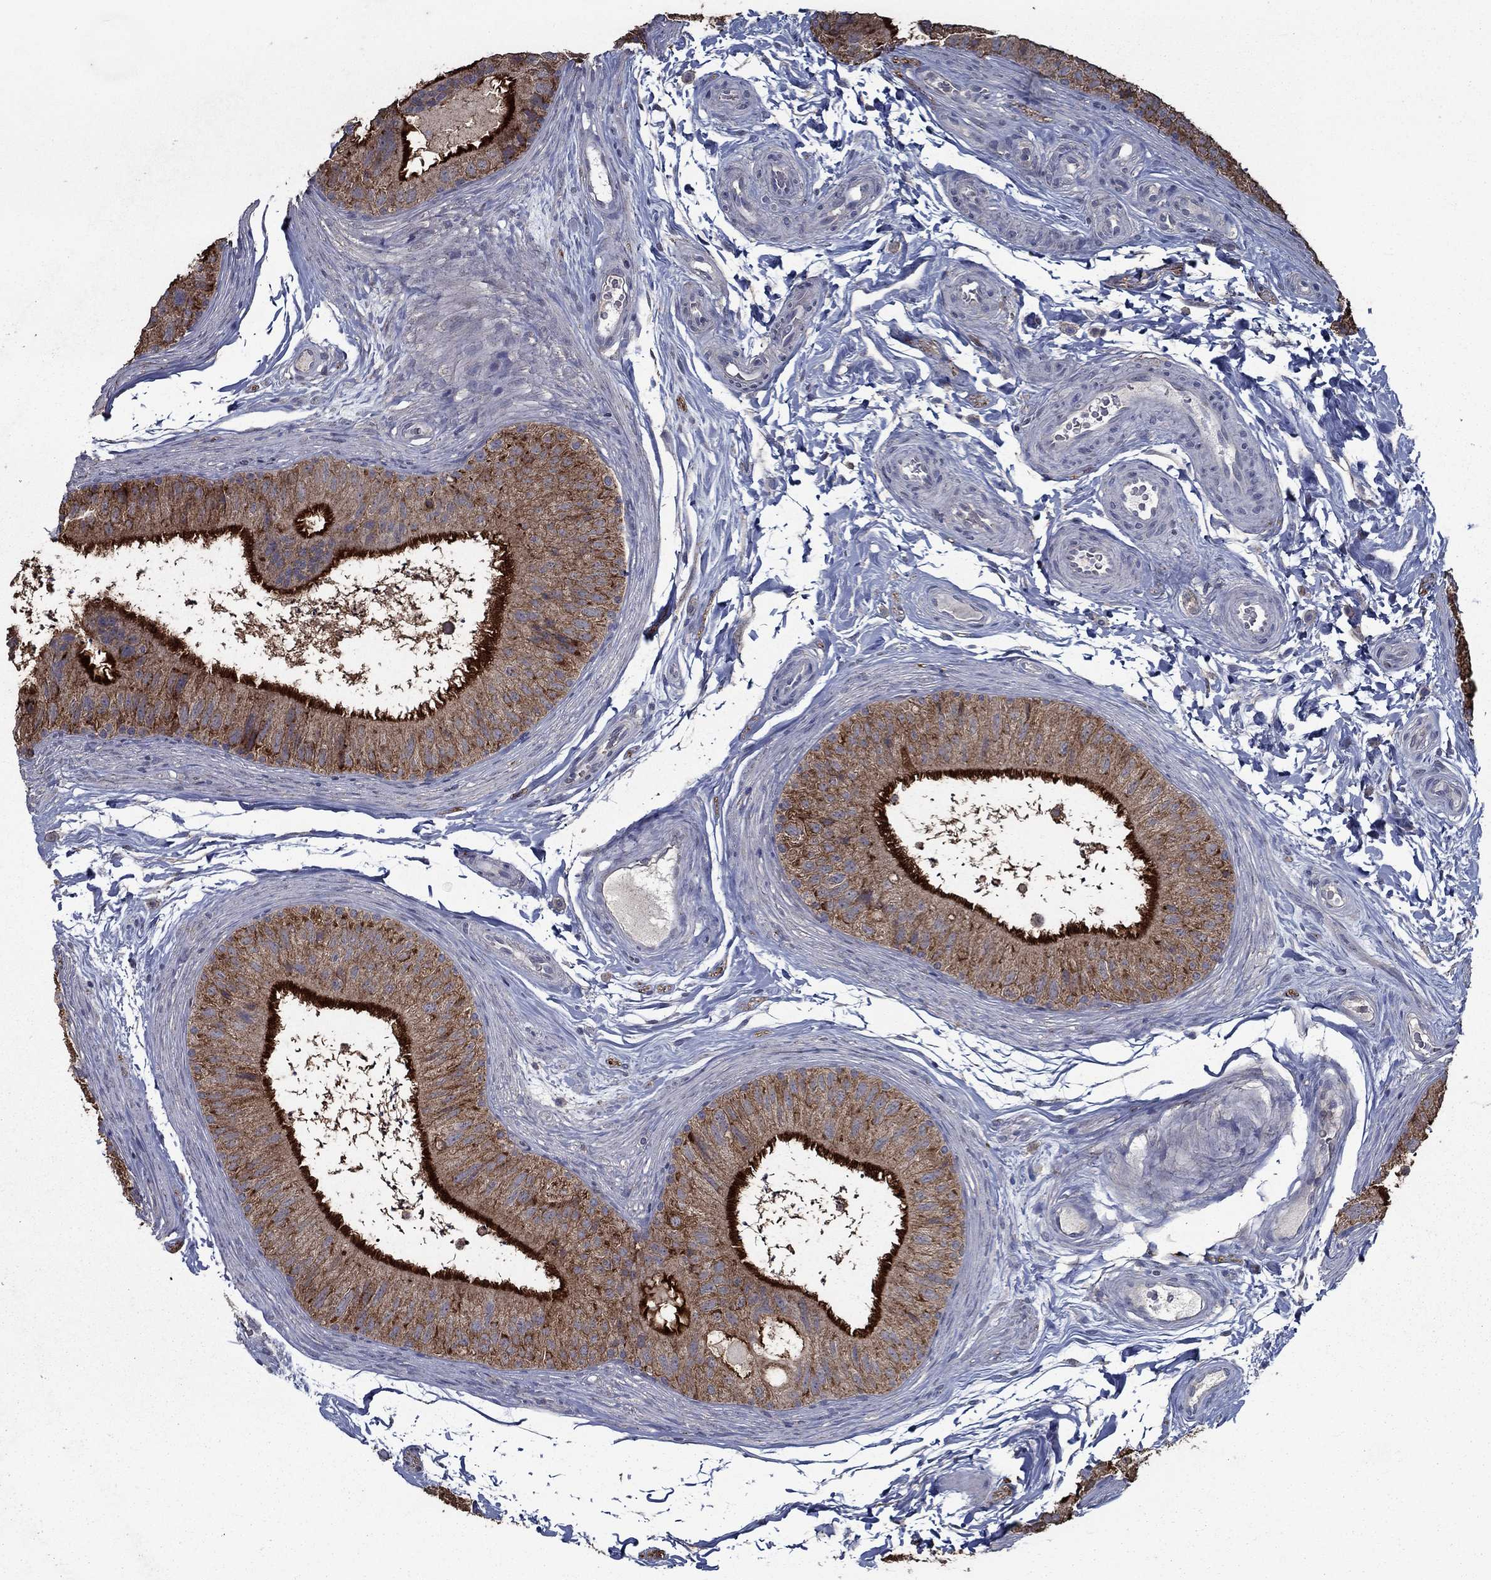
{"staining": {"intensity": "strong", "quantity": ">75%", "location": "cytoplasmic/membranous"}, "tissue": "epididymis", "cell_type": "Glandular cells", "image_type": "normal", "snomed": [{"axis": "morphology", "description": "Normal tissue, NOS"}, {"axis": "topography", "description": "Epididymis"}], "caption": "The image demonstrates a brown stain indicating the presence of a protein in the cytoplasmic/membranous of glandular cells in epididymis. The protein is shown in brown color, while the nuclei are stained blue.", "gene": "SLC44A1", "patient": {"sex": "male", "age": 32}}